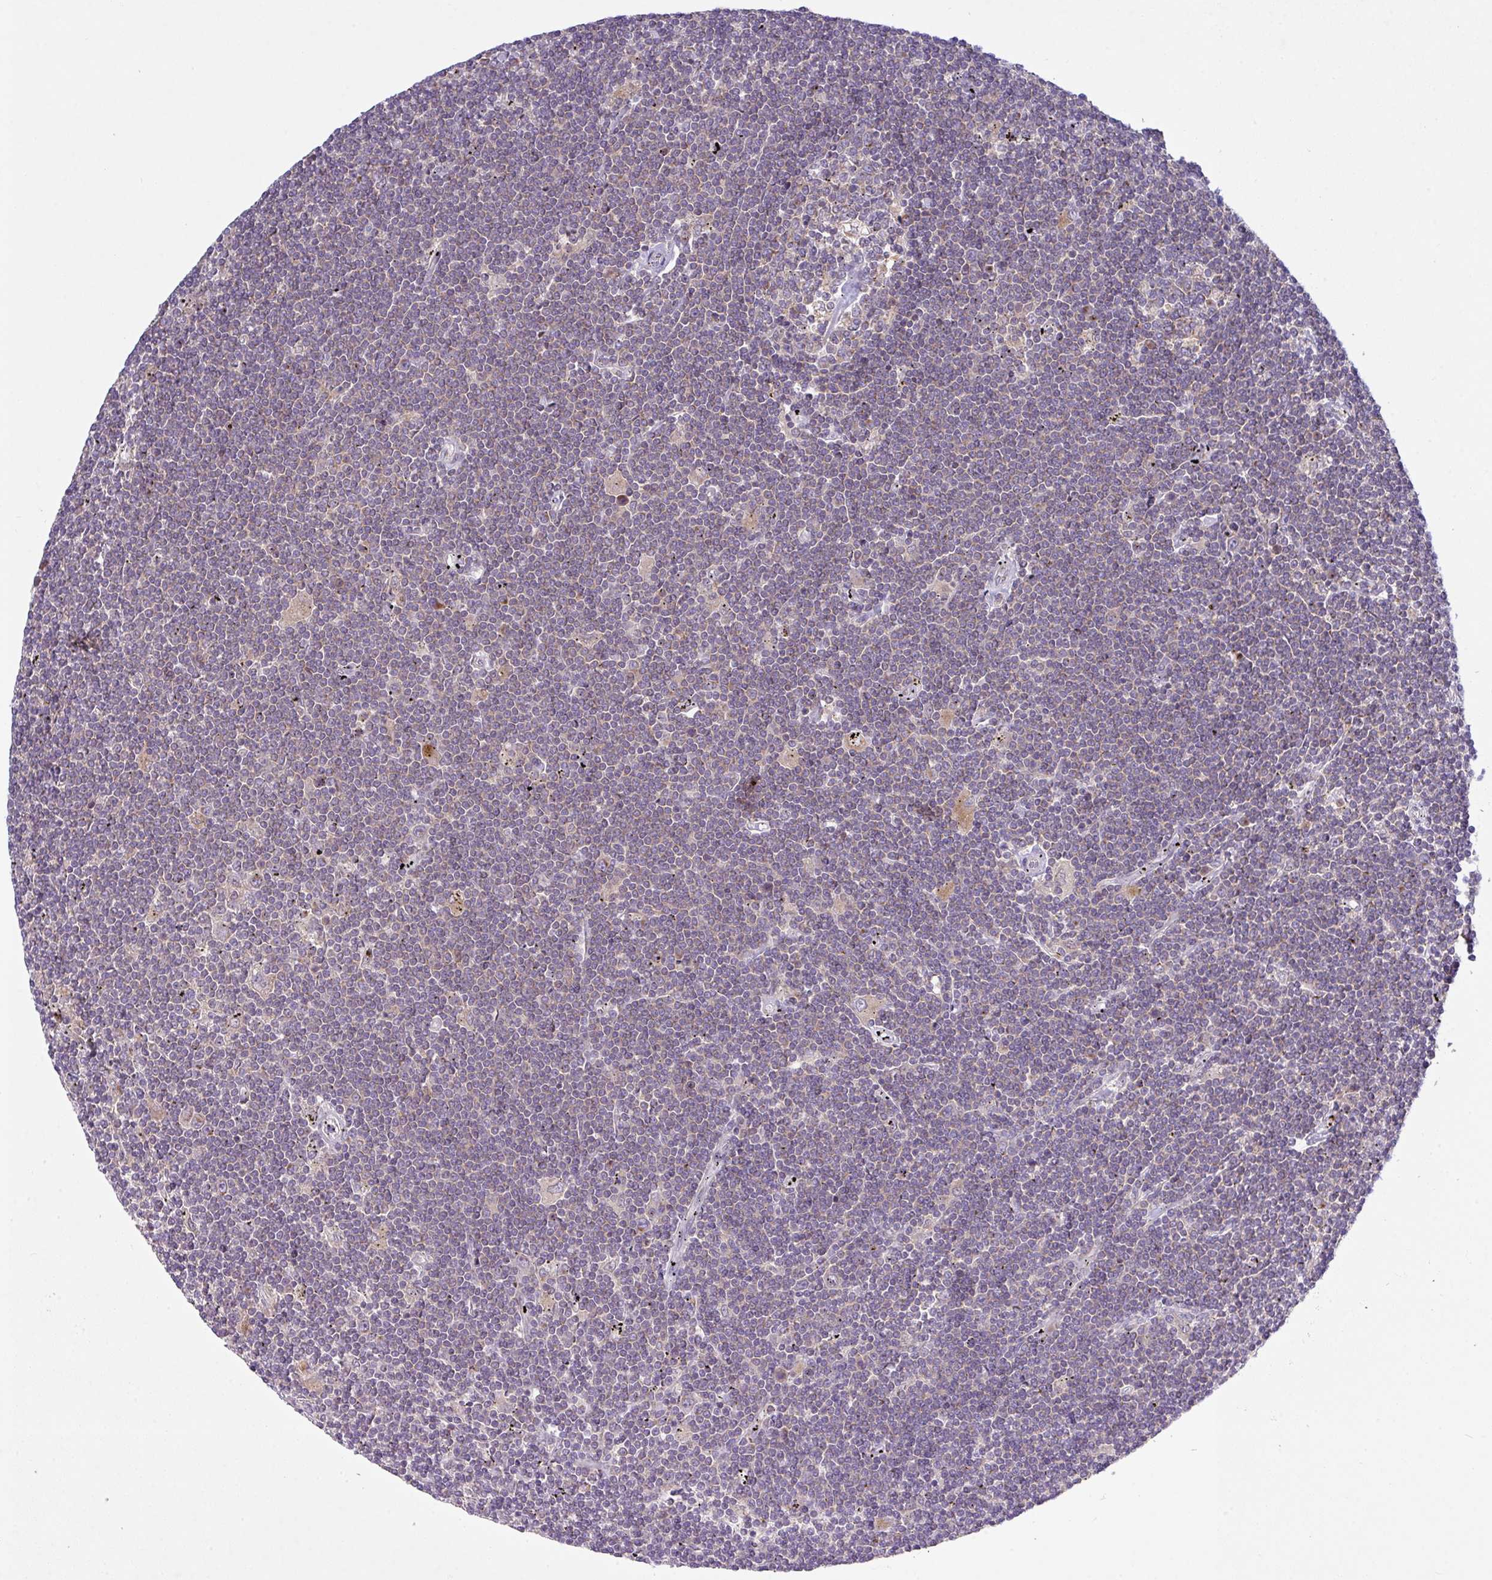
{"staining": {"intensity": "negative", "quantity": "none", "location": "none"}, "tissue": "lymphoma", "cell_type": "Tumor cells", "image_type": "cancer", "snomed": [{"axis": "morphology", "description": "Malignant lymphoma, non-Hodgkin's type, Low grade"}, {"axis": "topography", "description": "Spleen"}], "caption": "Immunohistochemical staining of human lymphoma displays no significant positivity in tumor cells. (DAB (3,3'-diaminobenzidine) immunohistochemistry, high magnification).", "gene": "VTI1A", "patient": {"sex": "male", "age": 76}}